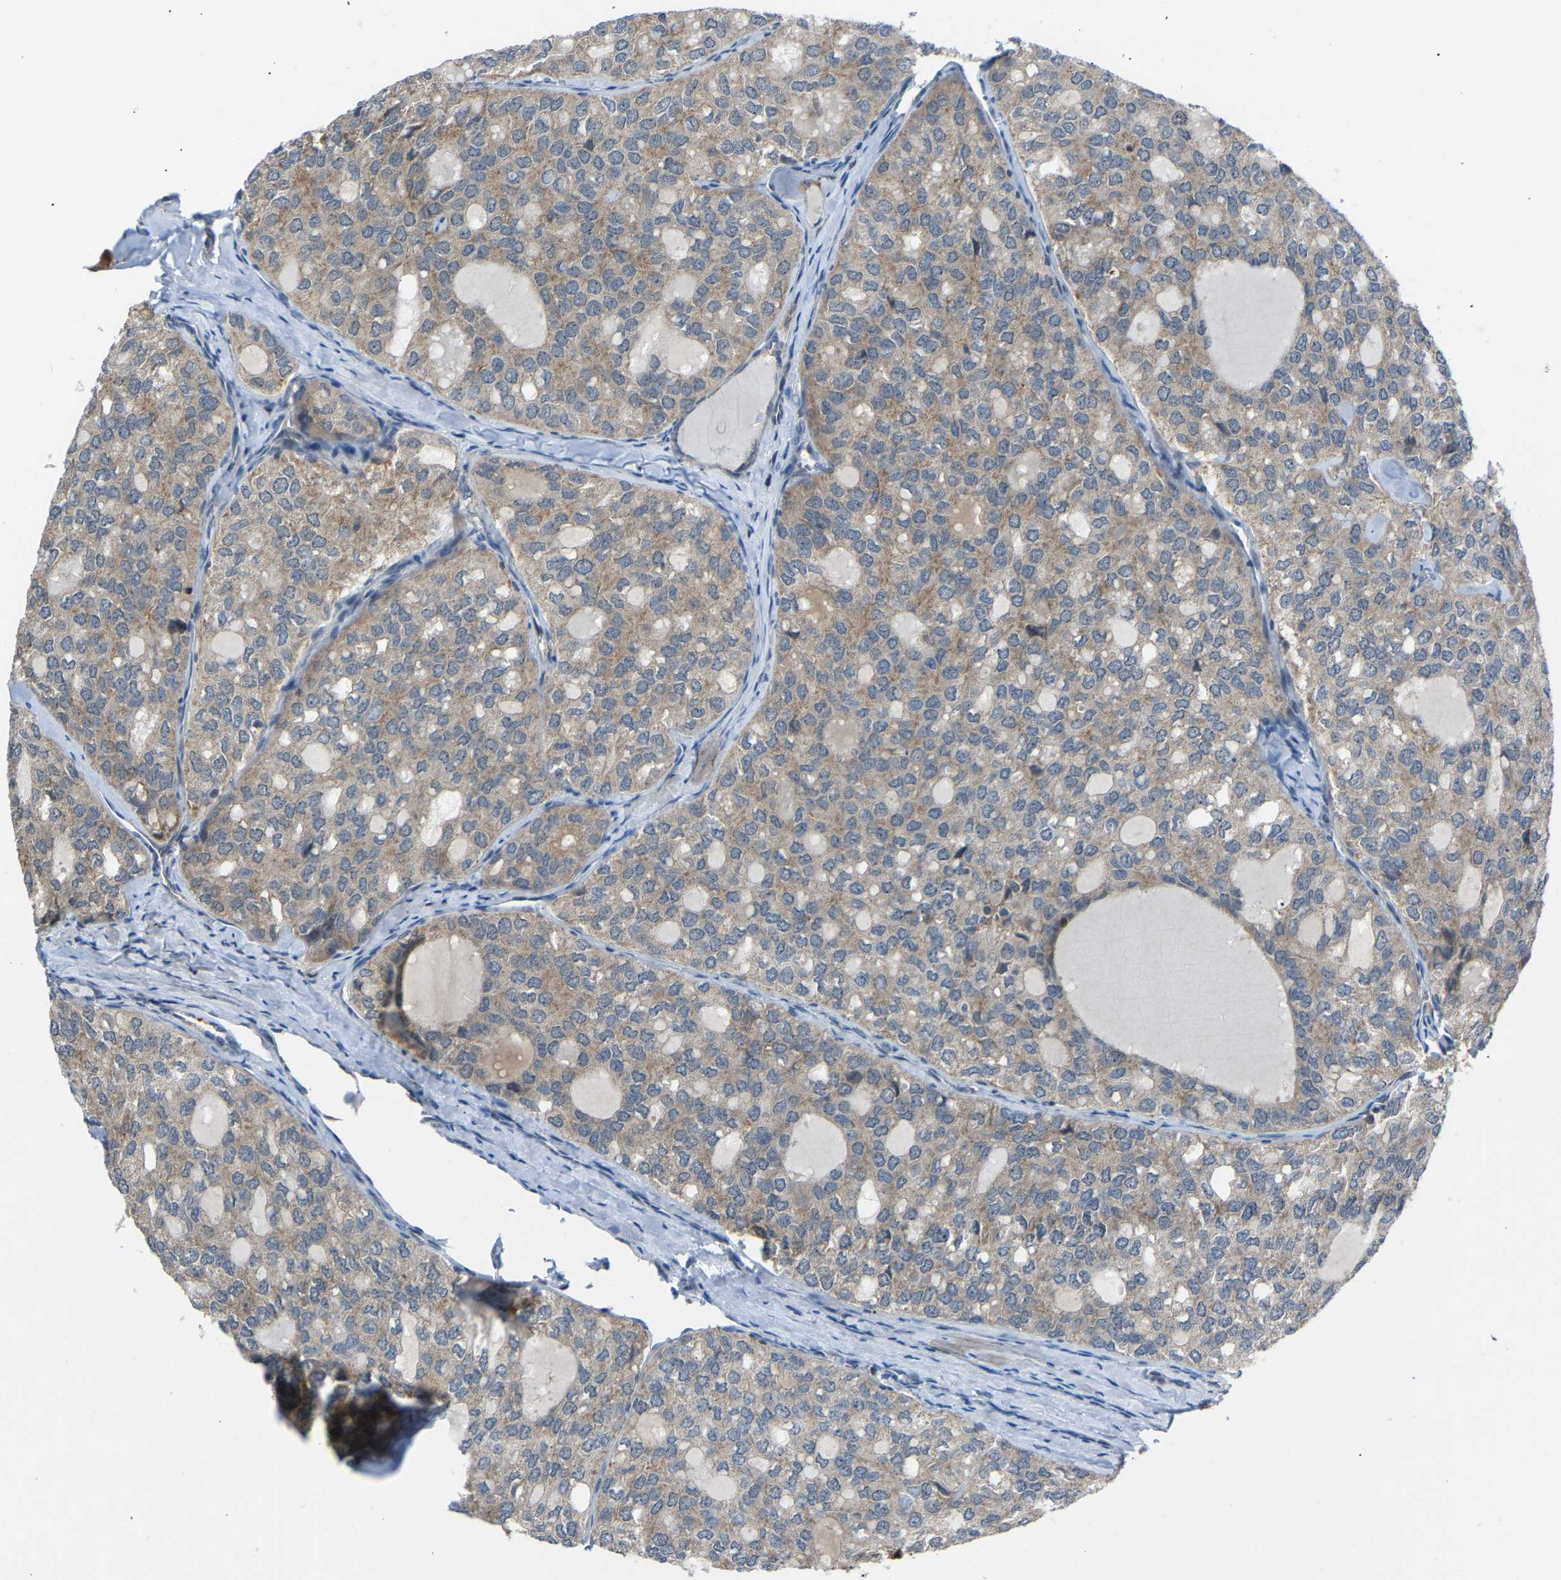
{"staining": {"intensity": "weak", "quantity": ">75%", "location": "cytoplasmic/membranous"}, "tissue": "thyroid cancer", "cell_type": "Tumor cells", "image_type": "cancer", "snomed": [{"axis": "morphology", "description": "Follicular adenoma carcinoma, NOS"}, {"axis": "topography", "description": "Thyroid gland"}], "caption": "This is a micrograph of IHC staining of thyroid cancer (follicular adenoma carcinoma), which shows weak expression in the cytoplasmic/membranous of tumor cells.", "gene": "SLIRP", "patient": {"sex": "male", "age": 75}}